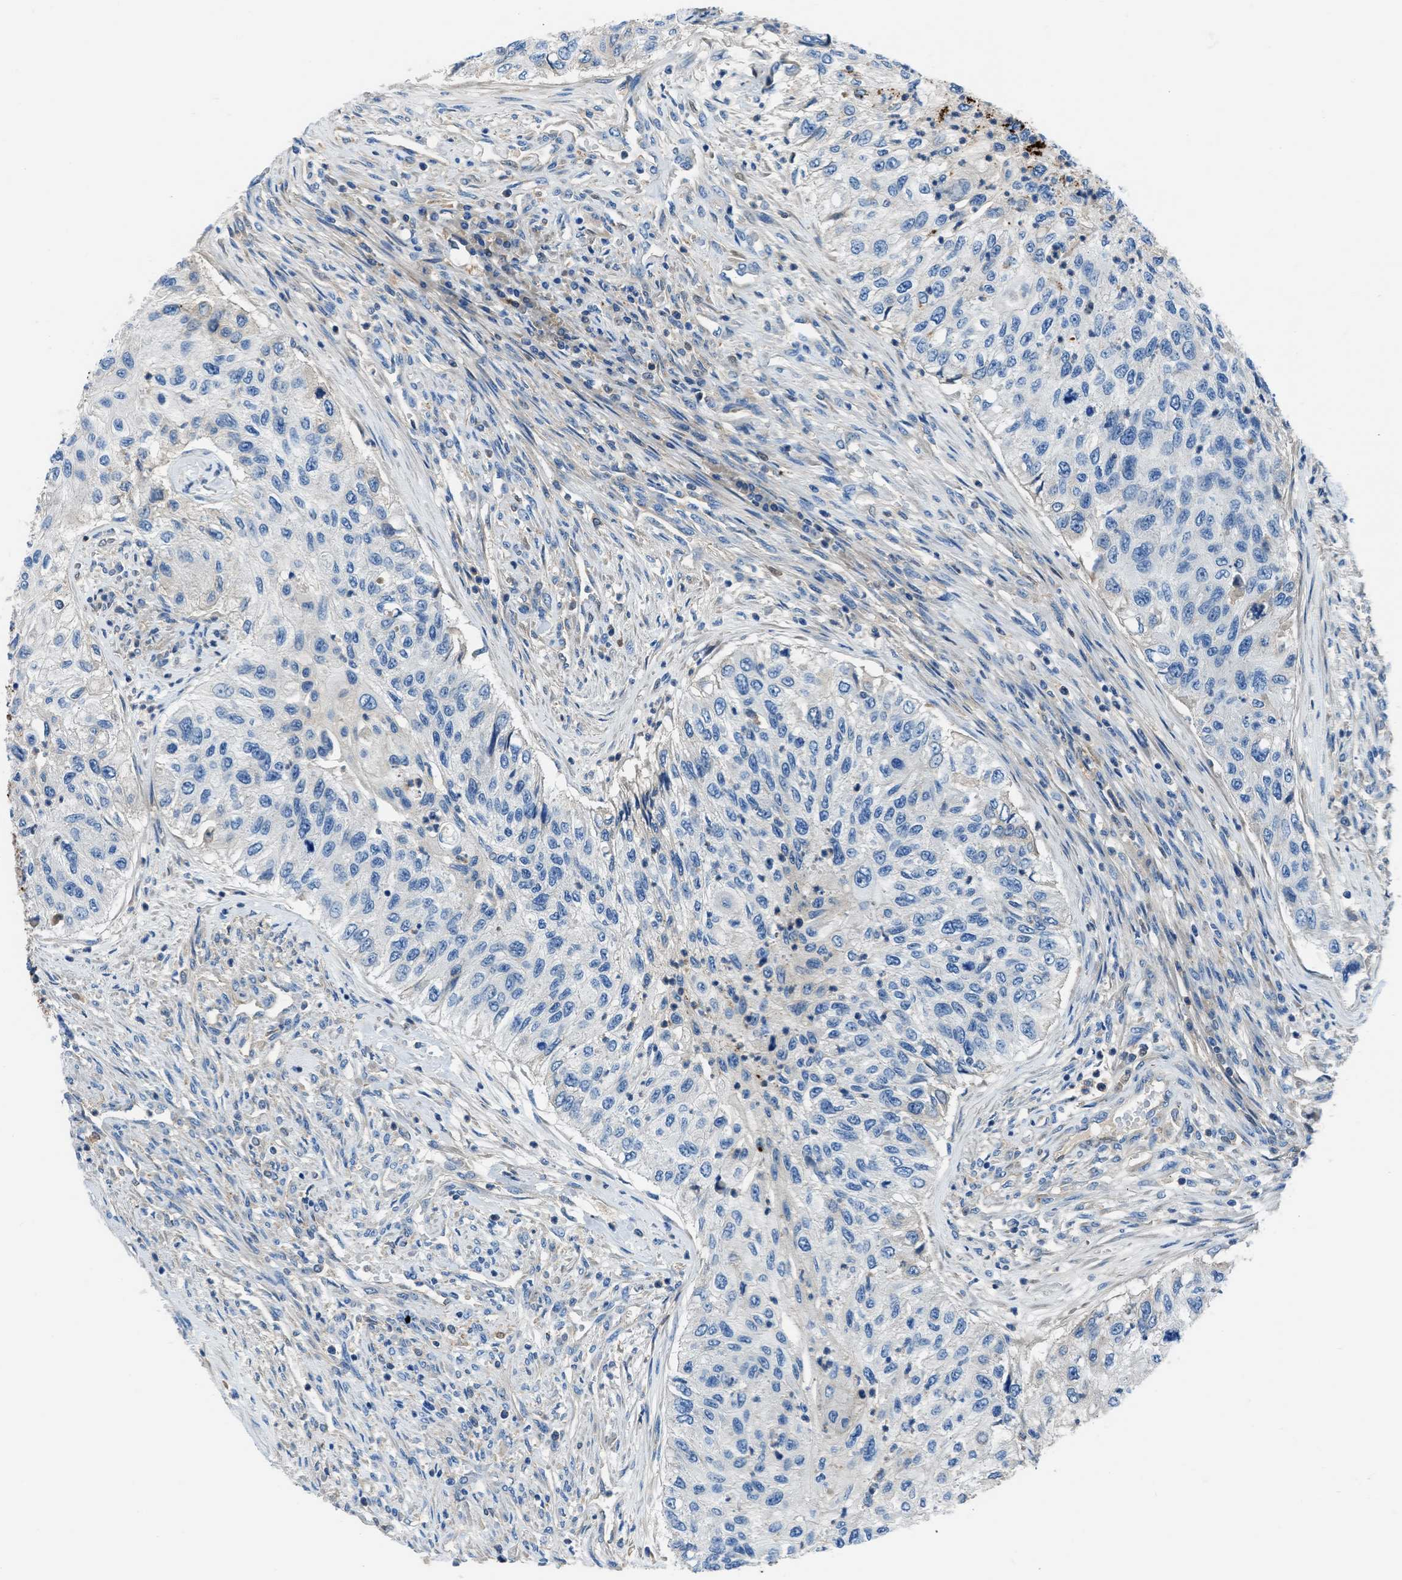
{"staining": {"intensity": "negative", "quantity": "none", "location": "none"}, "tissue": "urothelial cancer", "cell_type": "Tumor cells", "image_type": "cancer", "snomed": [{"axis": "morphology", "description": "Urothelial carcinoma, High grade"}, {"axis": "topography", "description": "Urinary bladder"}], "caption": "This is an IHC histopathology image of urothelial carcinoma (high-grade). There is no expression in tumor cells.", "gene": "SLC38A6", "patient": {"sex": "female", "age": 60}}